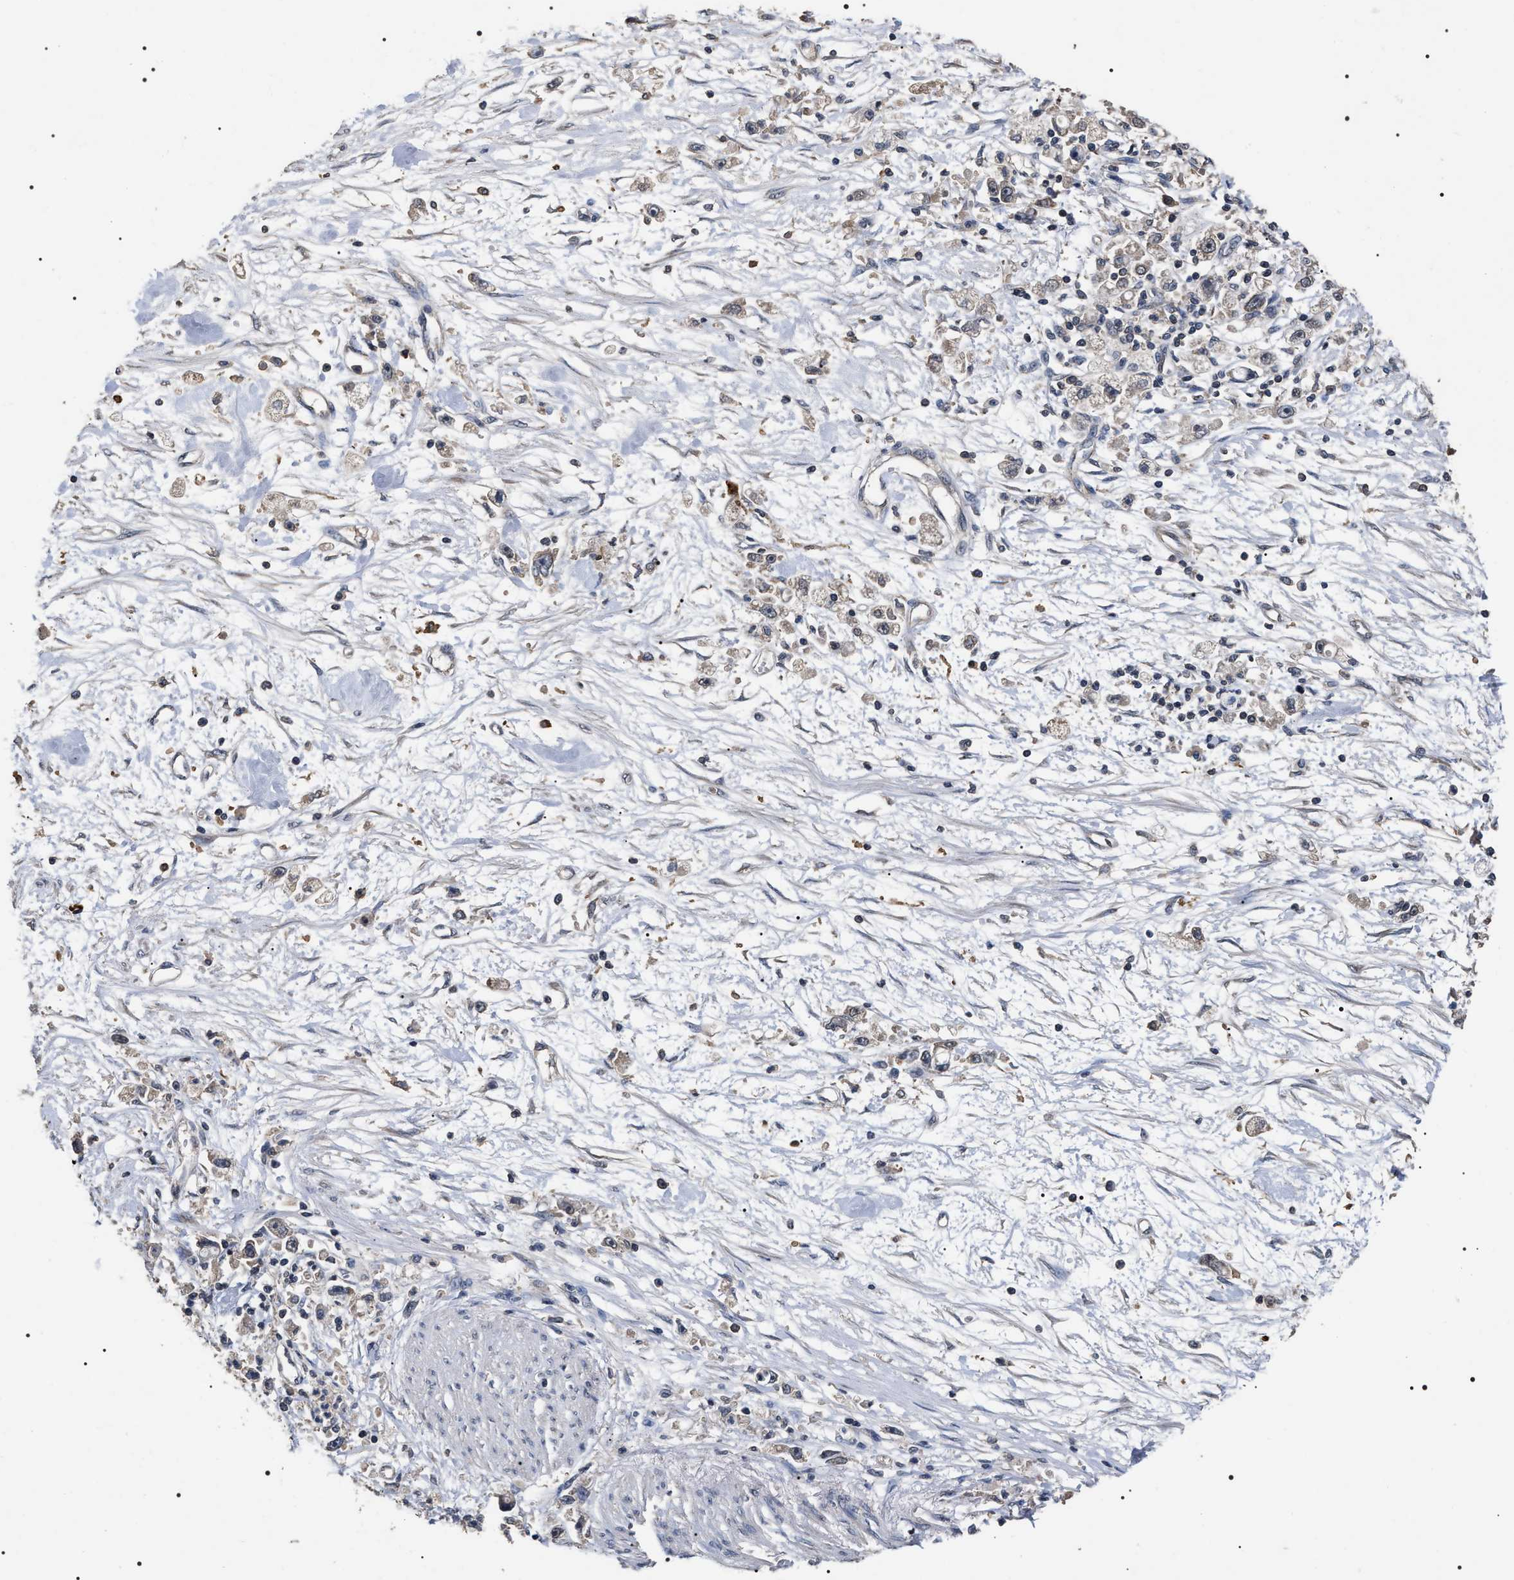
{"staining": {"intensity": "weak", "quantity": "<25%", "location": "cytoplasmic/membranous,nuclear"}, "tissue": "stomach cancer", "cell_type": "Tumor cells", "image_type": "cancer", "snomed": [{"axis": "morphology", "description": "Adenocarcinoma, NOS"}, {"axis": "topography", "description": "Stomach"}], "caption": "Stomach cancer was stained to show a protein in brown. There is no significant expression in tumor cells.", "gene": "UPF3A", "patient": {"sex": "female", "age": 59}}